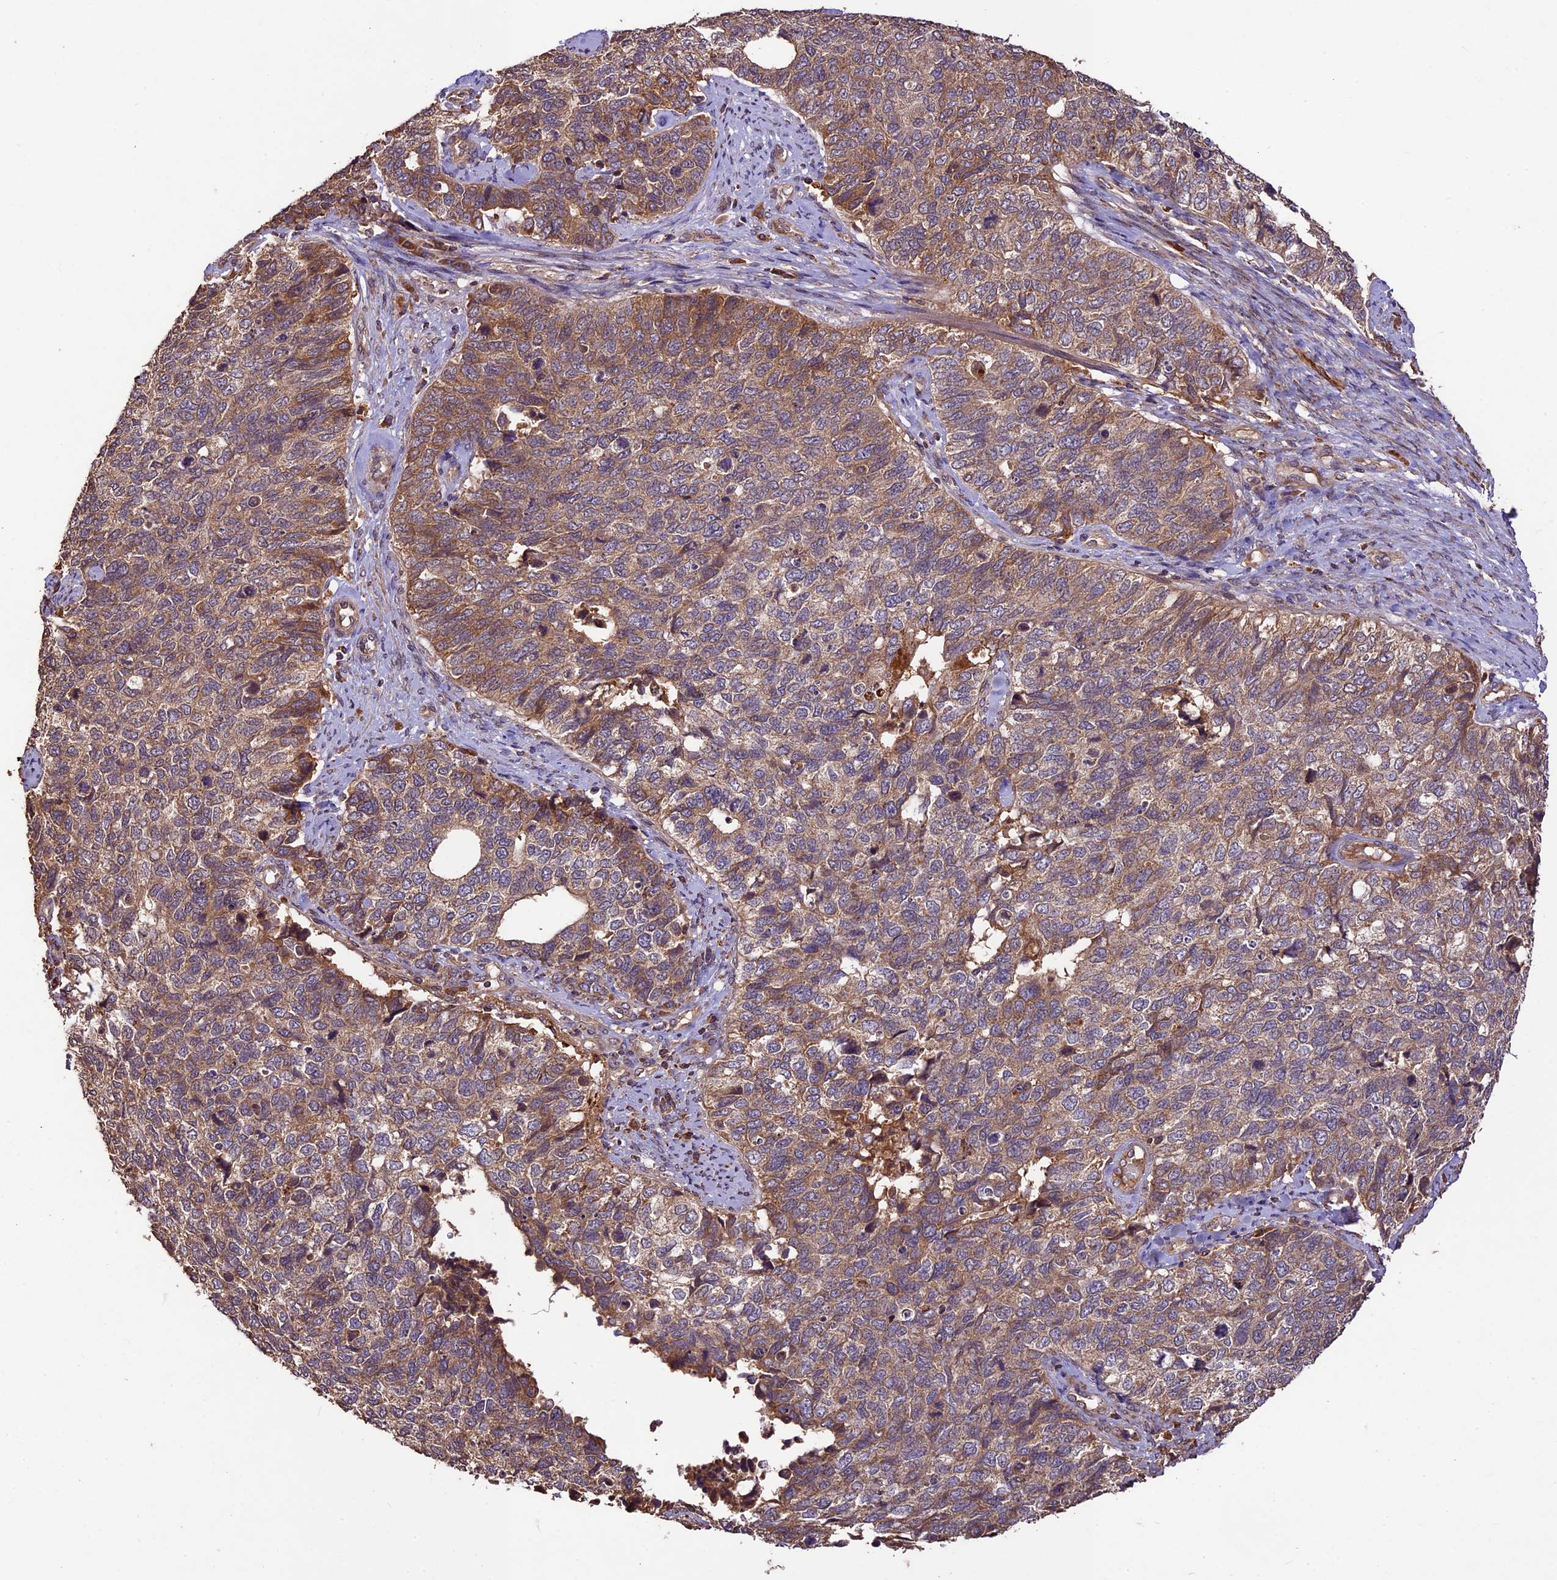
{"staining": {"intensity": "moderate", "quantity": "25%-75%", "location": "cytoplasmic/membranous"}, "tissue": "cervical cancer", "cell_type": "Tumor cells", "image_type": "cancer", "snomed": [{"axis": "morphology", "description": "Squamous cell carcinoma, NOS"}, {"axis": "topography", "description": "Cervix"}], "caption": "Protein expression by immunohistochemistry displays moderate cytoplasmic/membranous positivity in about 25%-75% of tumor cells in cervical squamous cell carcinoma.", "gene": "CRLF1", "patient": {"sex": "female", "age": 63}}